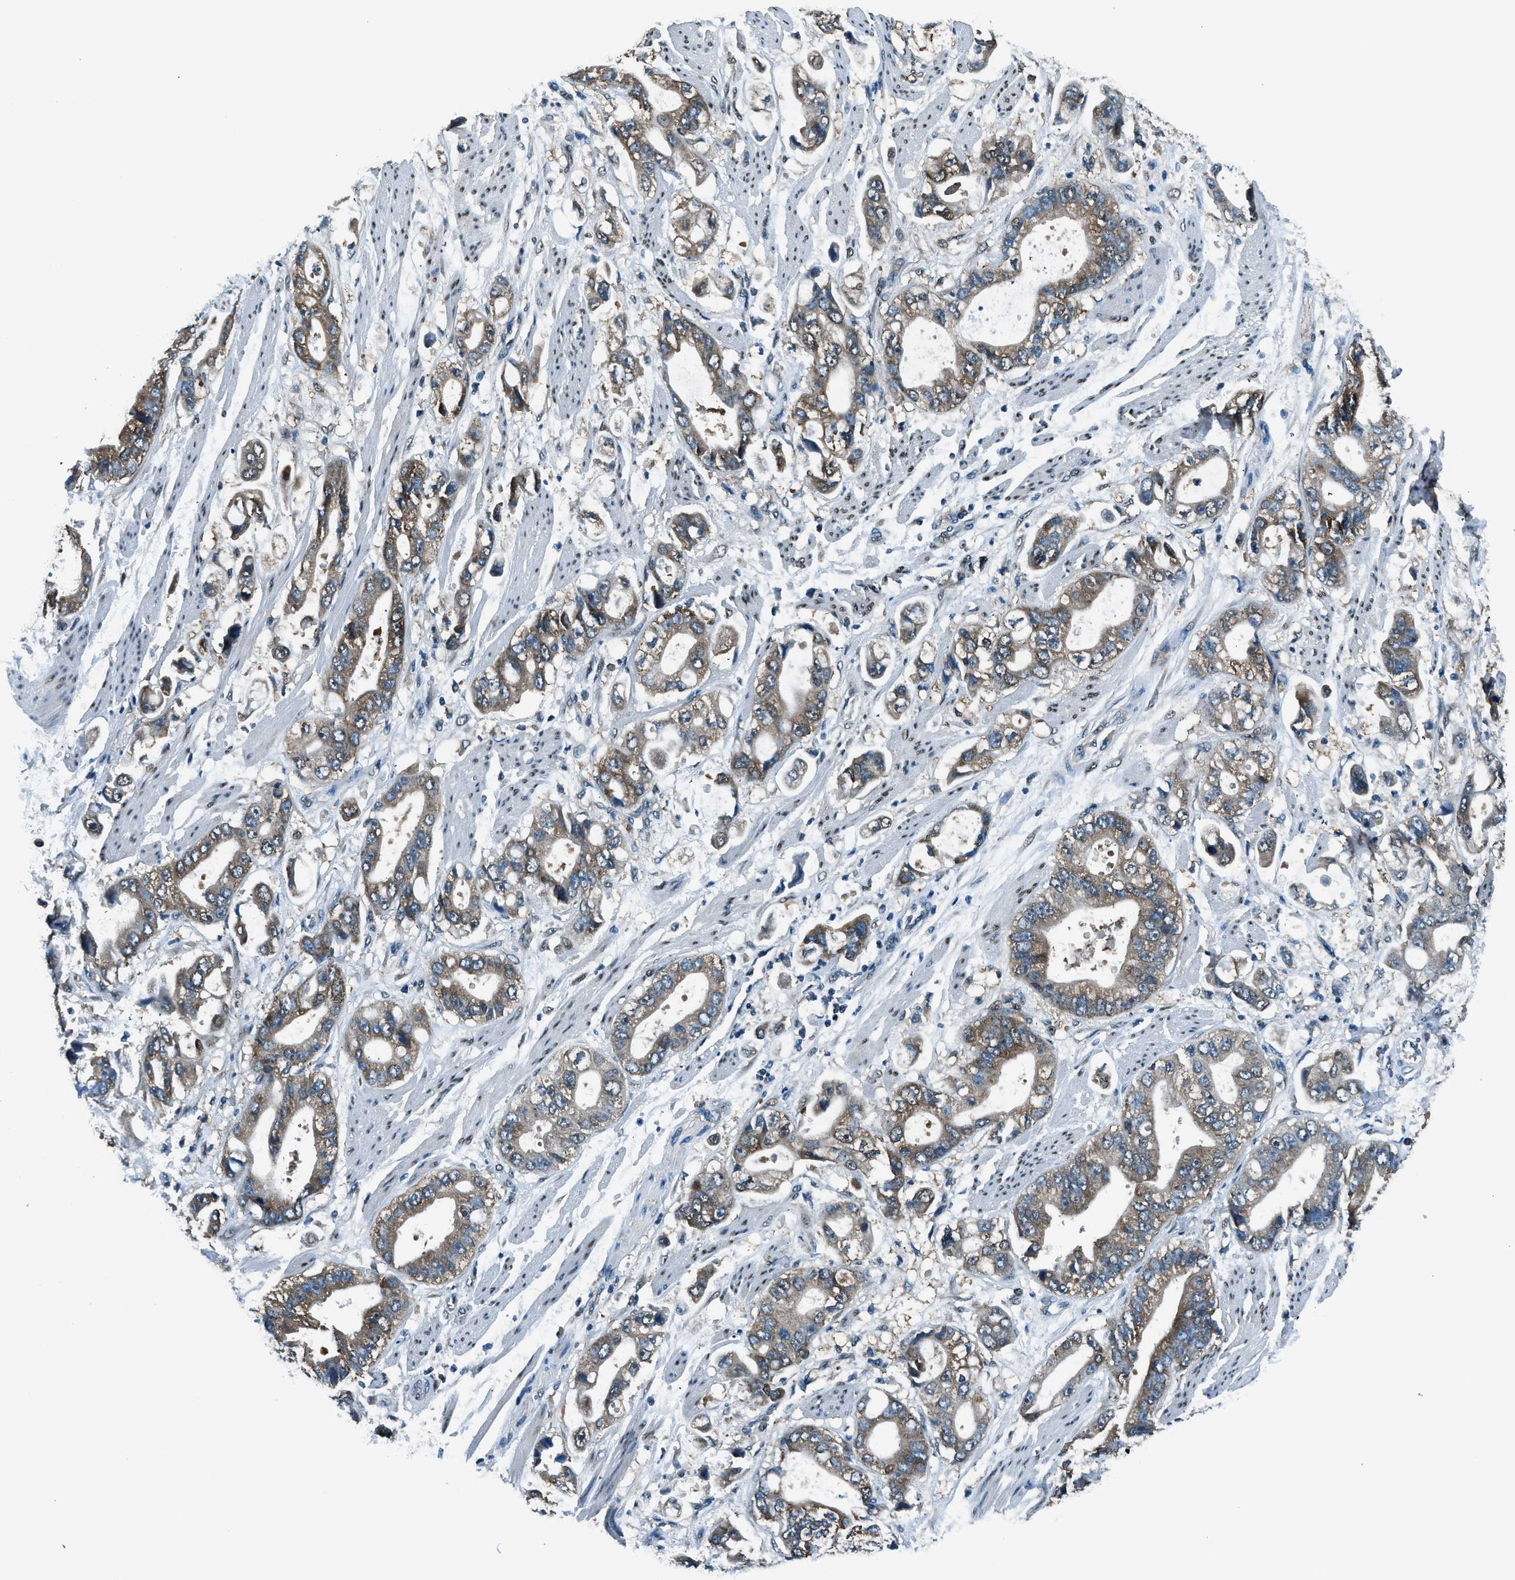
{"staining": {"intensity": "moderate", "quantity": ">75%", "location": "cytoplasmic/membranous"}, "tissue": "stomach cancer", "cell_type": "Tumor cells", "image_type": "cancer", "snomed": [{"axis": "morphology", "description": "Normal tissue, NOS"}, {"axis": "morphology", "description": "Adenocarcinoma, NOS"}, {"axis": "topography", "description": "Stomach"}], "caption": "A brown stain labels moderate cytoplasmic/membranous positivity of a protein in human stomach adenocarcinoma tumor cells. The protein is shown in brown color, while the nuclei are stained blue.", "gene": "ARFGAP2", "patient": {"sex": "male", "age": 62}}